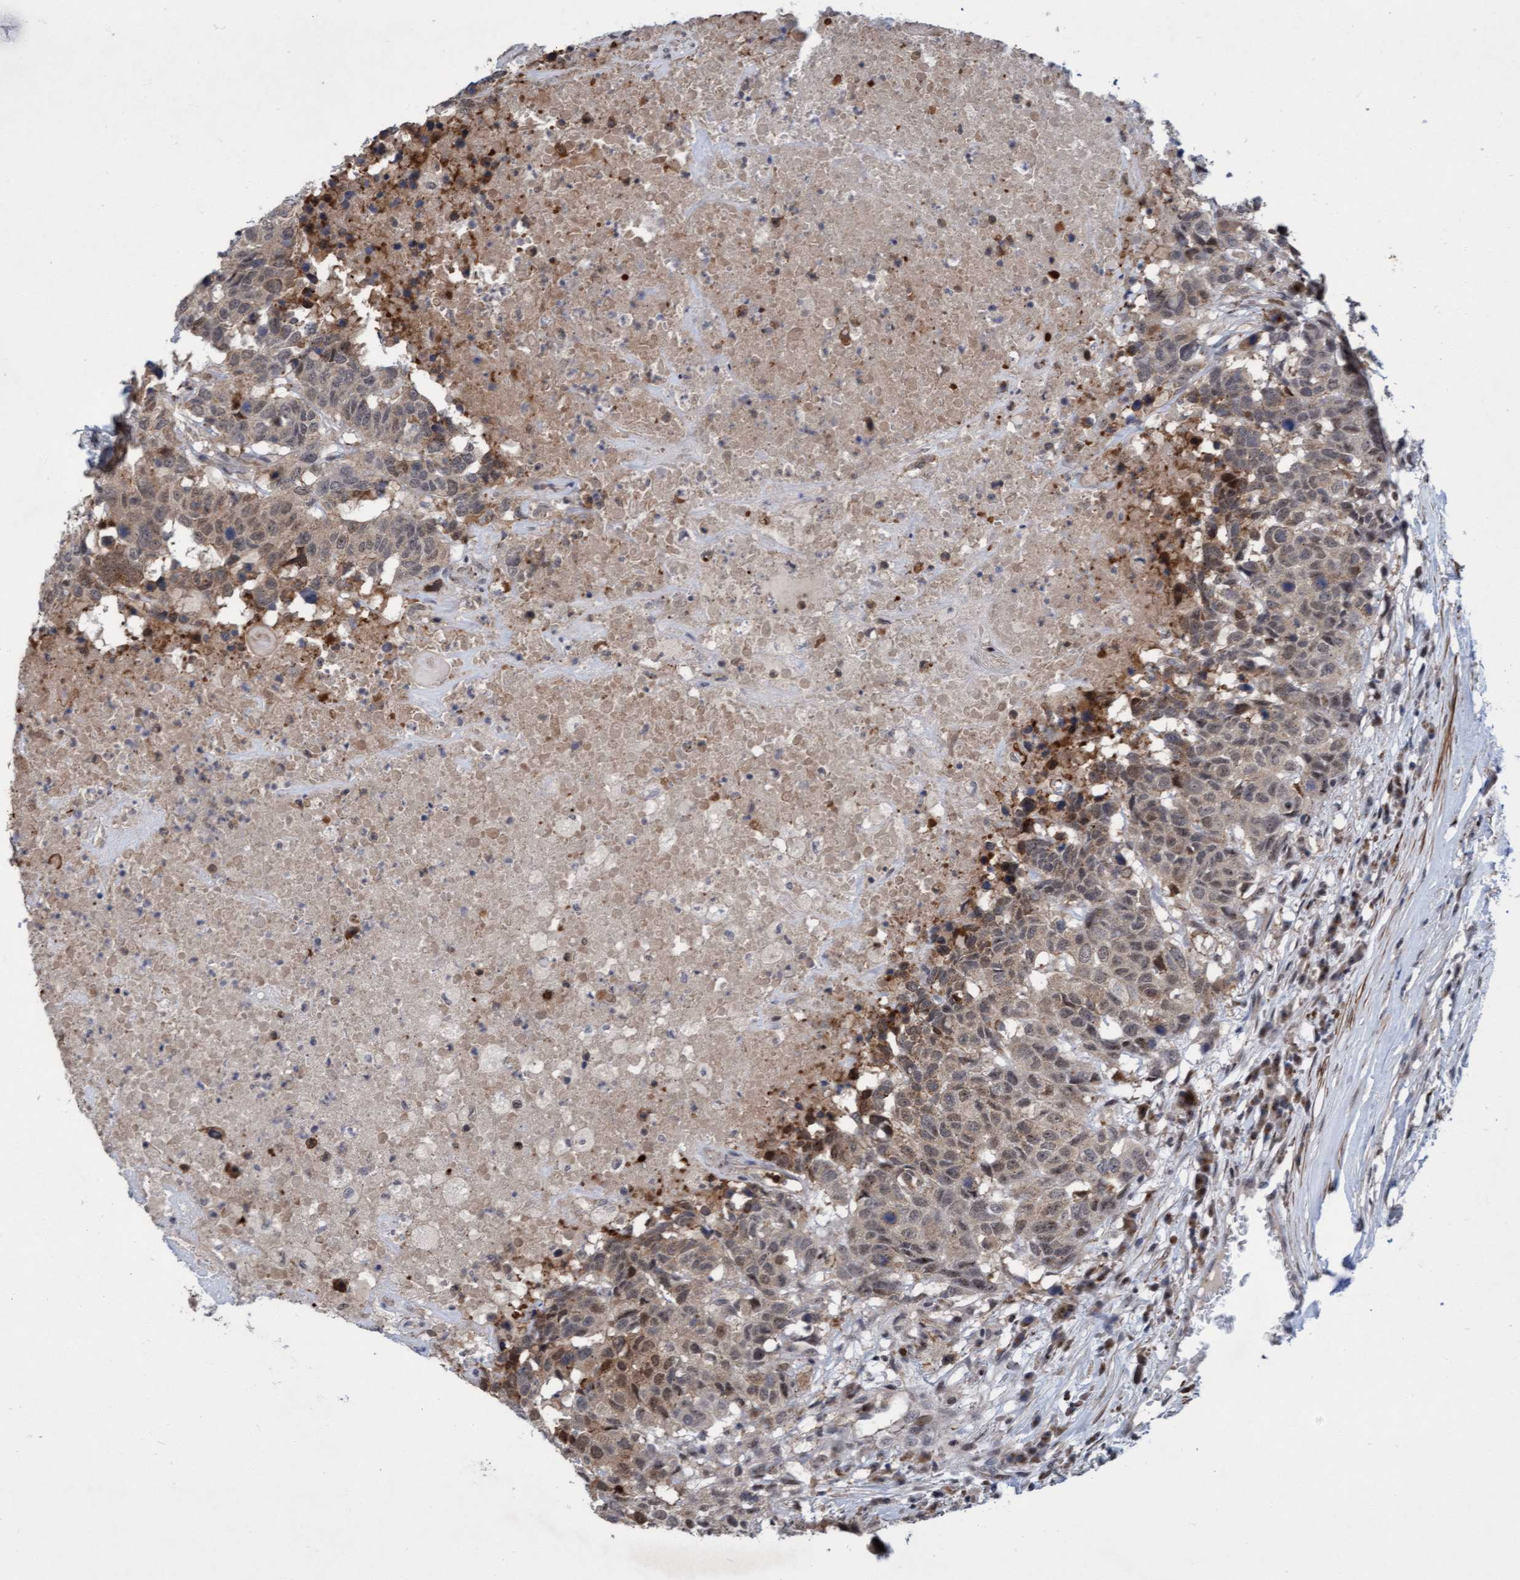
{"staining": {"intensity": "weak", "quantity": "25%-75%", "location": "cytoplasmic/membranous,nuclear"}, "tissue": "head and neck cancer", "cell_type": "Tumor cells", "image_type": "cancer", "snomed": [{"axis": "morphology", "description": "Squamous cell carcinoma, NOS"}, {"axis": "topography", "description": "Head-Neck"}], "caption": "Squamous cell carcinoma (head and neck) stained with DAB (3,3'-diaminobenzidine) immunohistochemistry exhibits low levels of weak cytoplasmic/membranous and nuclear positivity in approximately 25%-75% of tumor cells.", "gene": "RAP1GAP2", "patient": {"sex": "male", "age": 66}}